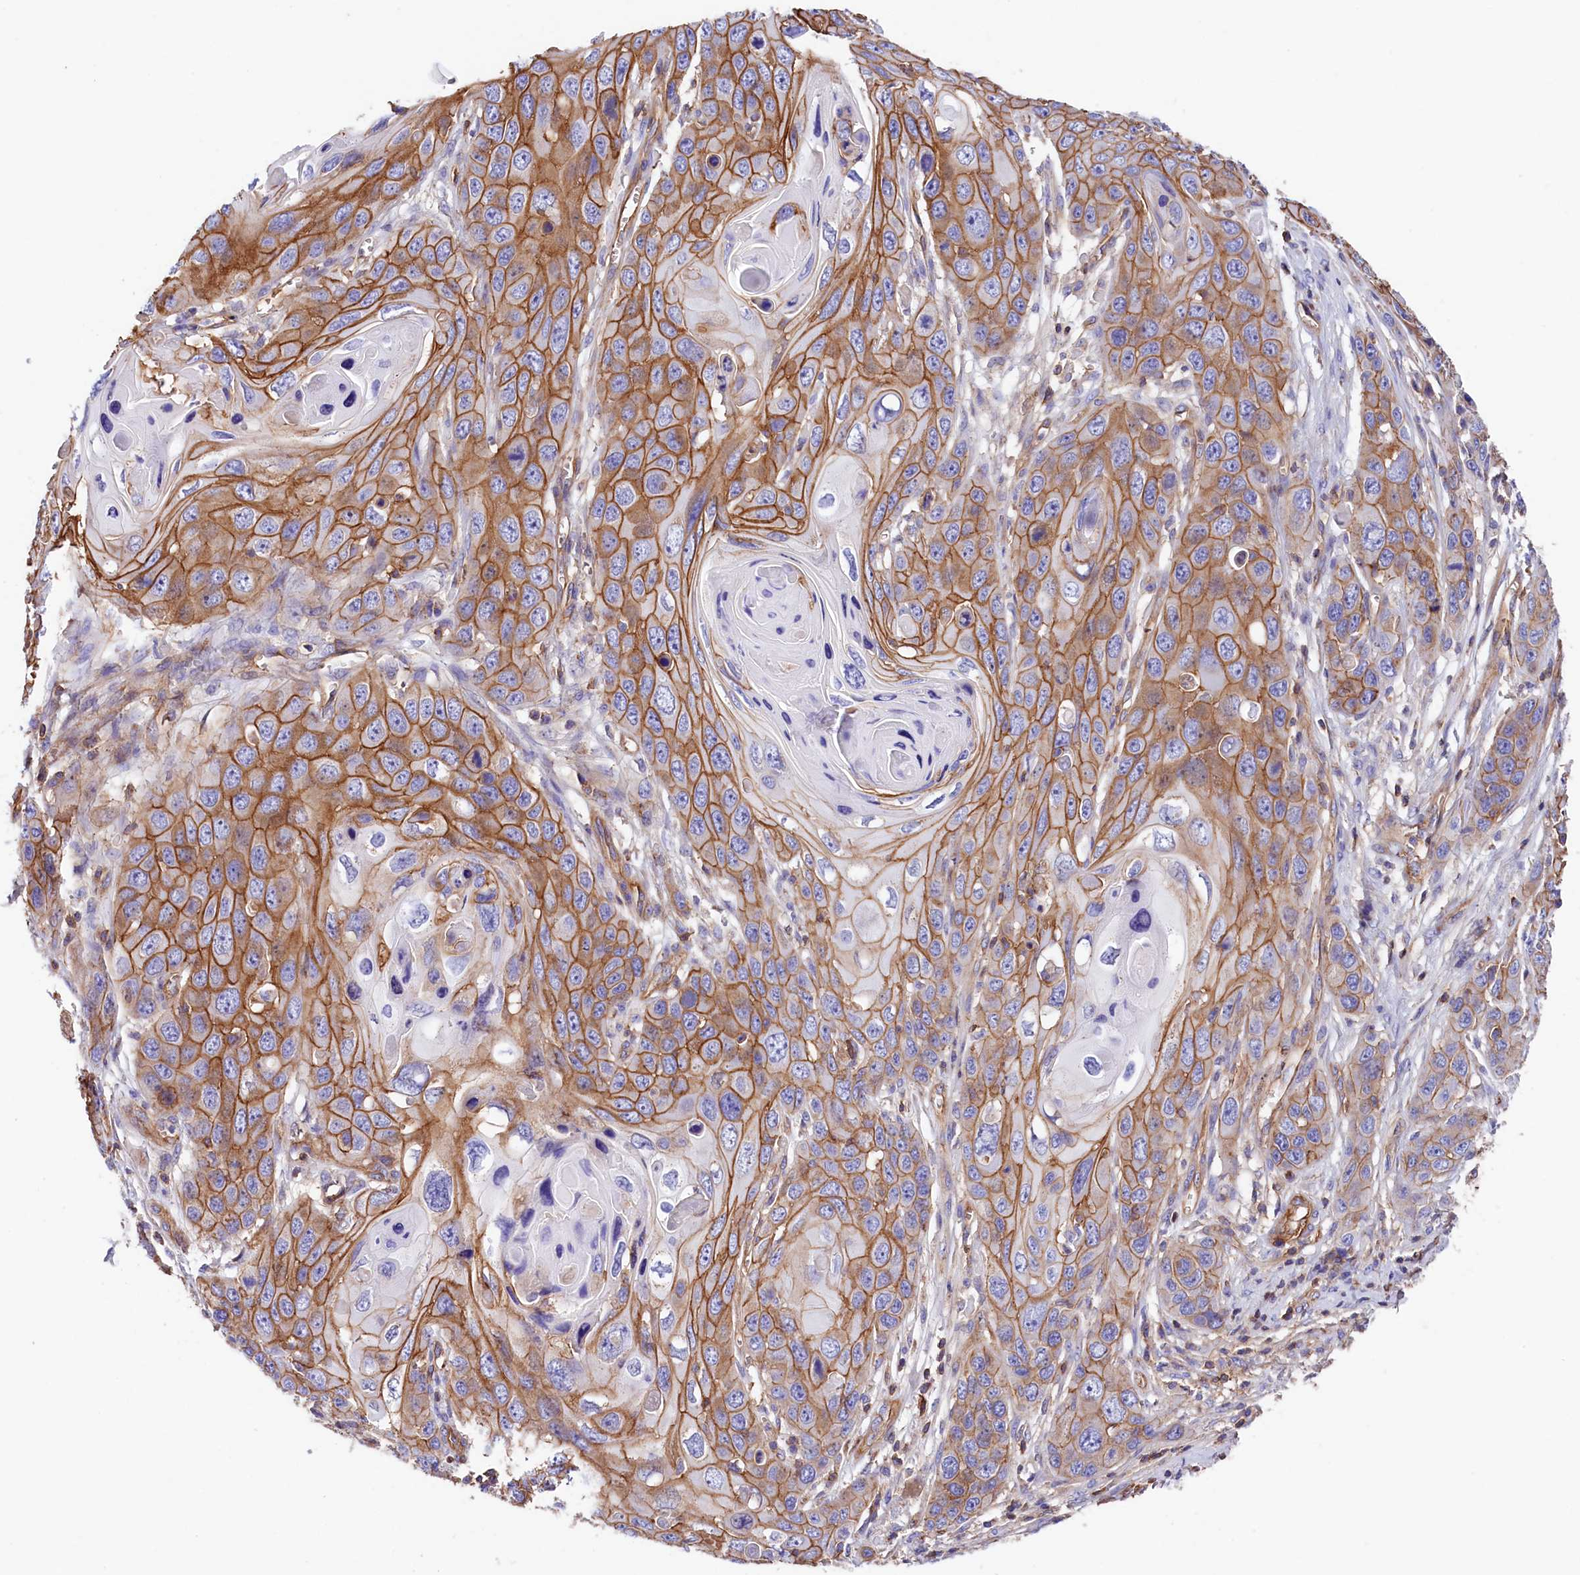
{"staining": {"intensity": "moderate", "quantity": "25%-75%", "location": "cytoplasmic/membranous"}, "tissue": "skin cancer", "cell_type": "Tumor cells", "image_type": "cancer", "snomed": [{"axis": "morphology", "description": "Squamous cell carcinoma, NOS"}, {"axis": "topography", "description": "Skin"}], "caption": "IHC of squamous cell carcinoma (skin) demonstrates medium levels of moderate cytoplasmic/membranous positivity in approximately 25%-75% of tumor cells.", "gene": "ATP2B4", "patient": {"sex": "male", "age": 55}}